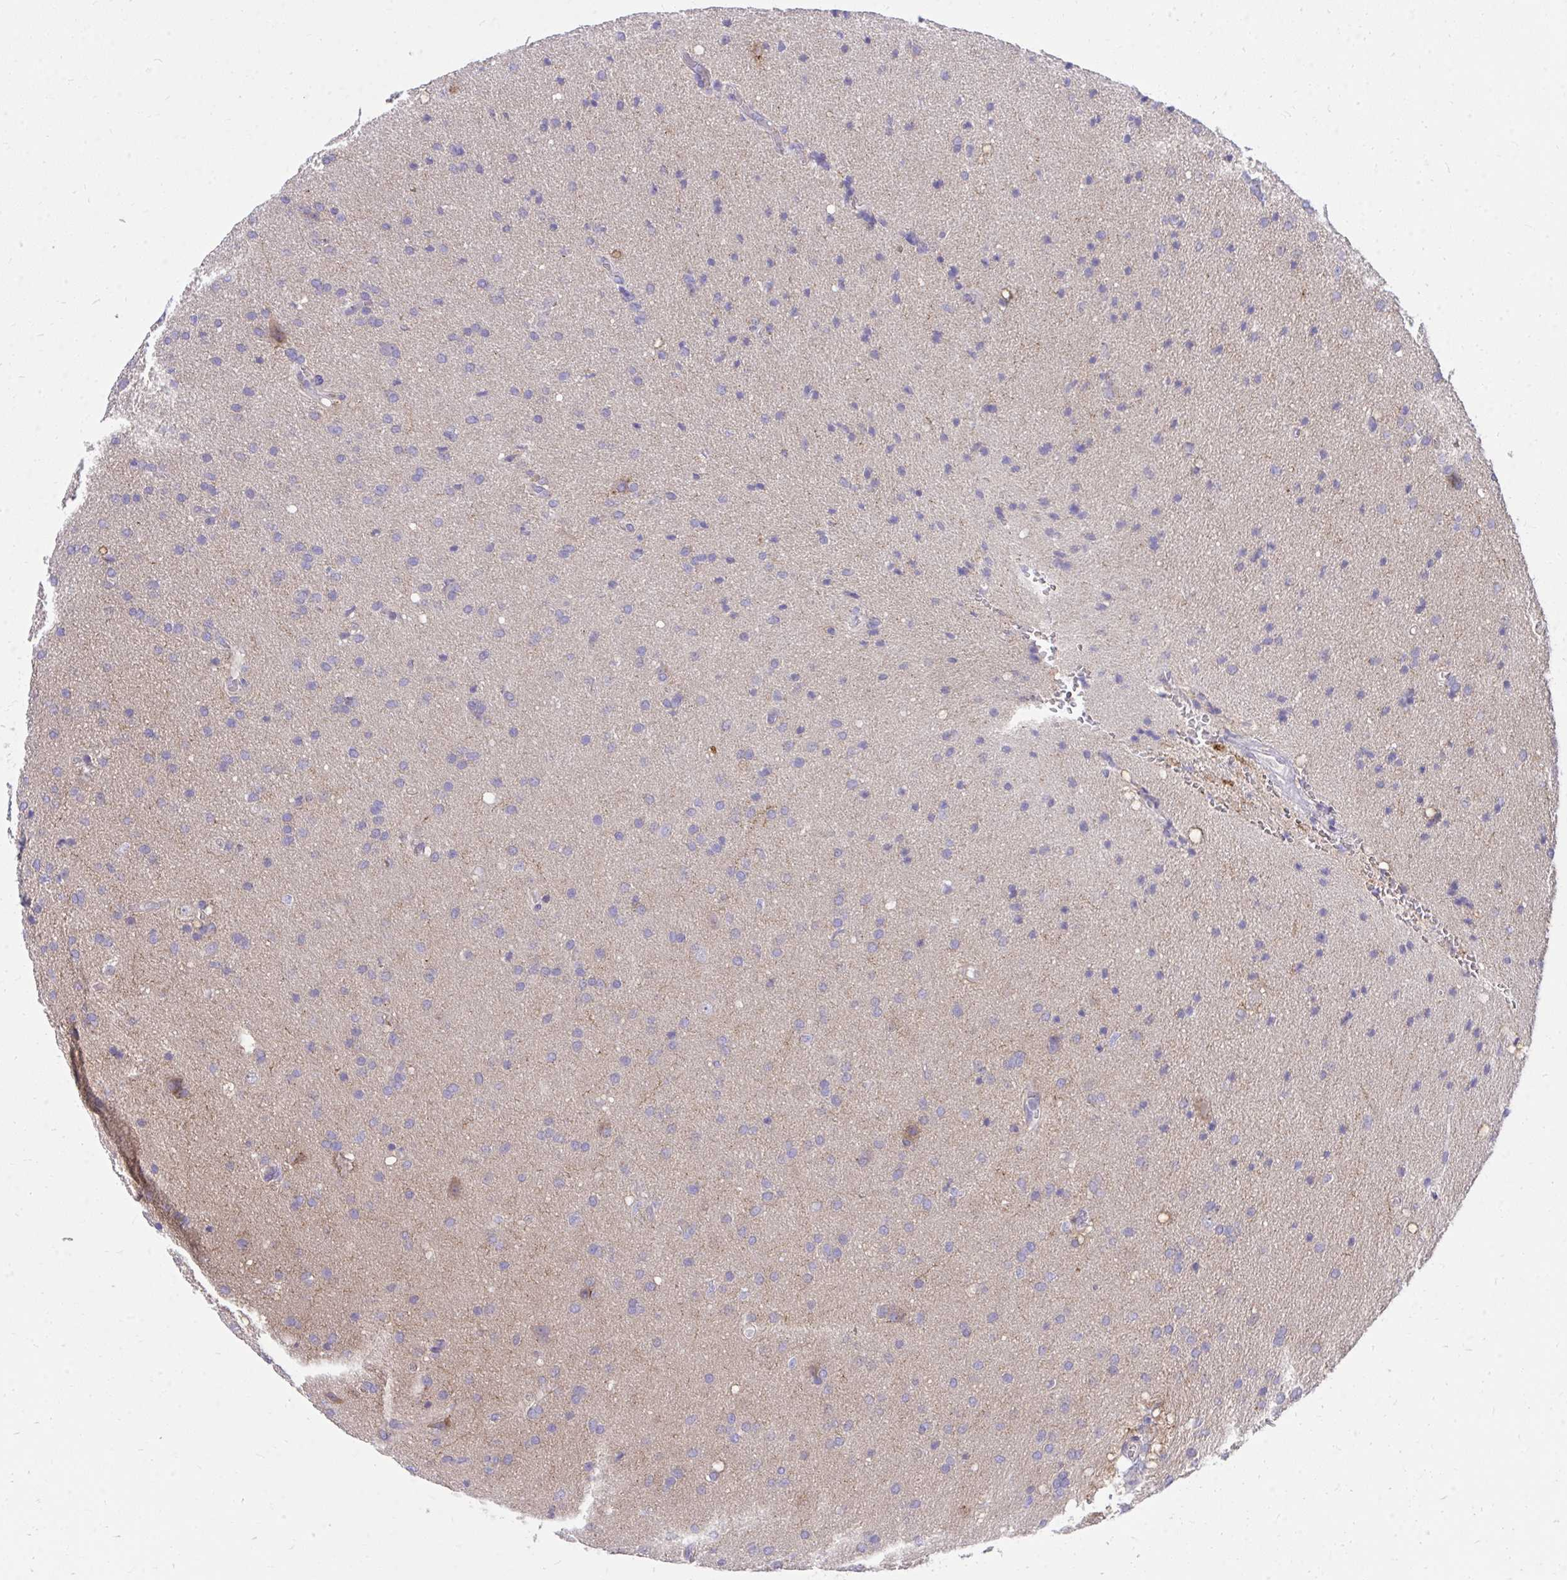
{"staining": {"intensity": "negative", "quantity": "none", "location": "none"}, "tissue": "glioma", "cell_type": "Tumor cells", "image_type": "cancer", "snomed": [{"axis": "morphology", "description": "Glioma, malignant, Low grade"}, {"axis": "topography", "description": "Brain"}], "caption": "An immunohistochemistry (IHC) photomicrograph of glioma is shown. There is no staining in tumor cells of glioma.", "gene": "TP53I11", "patient": {"sex": "female", "age": 54}}